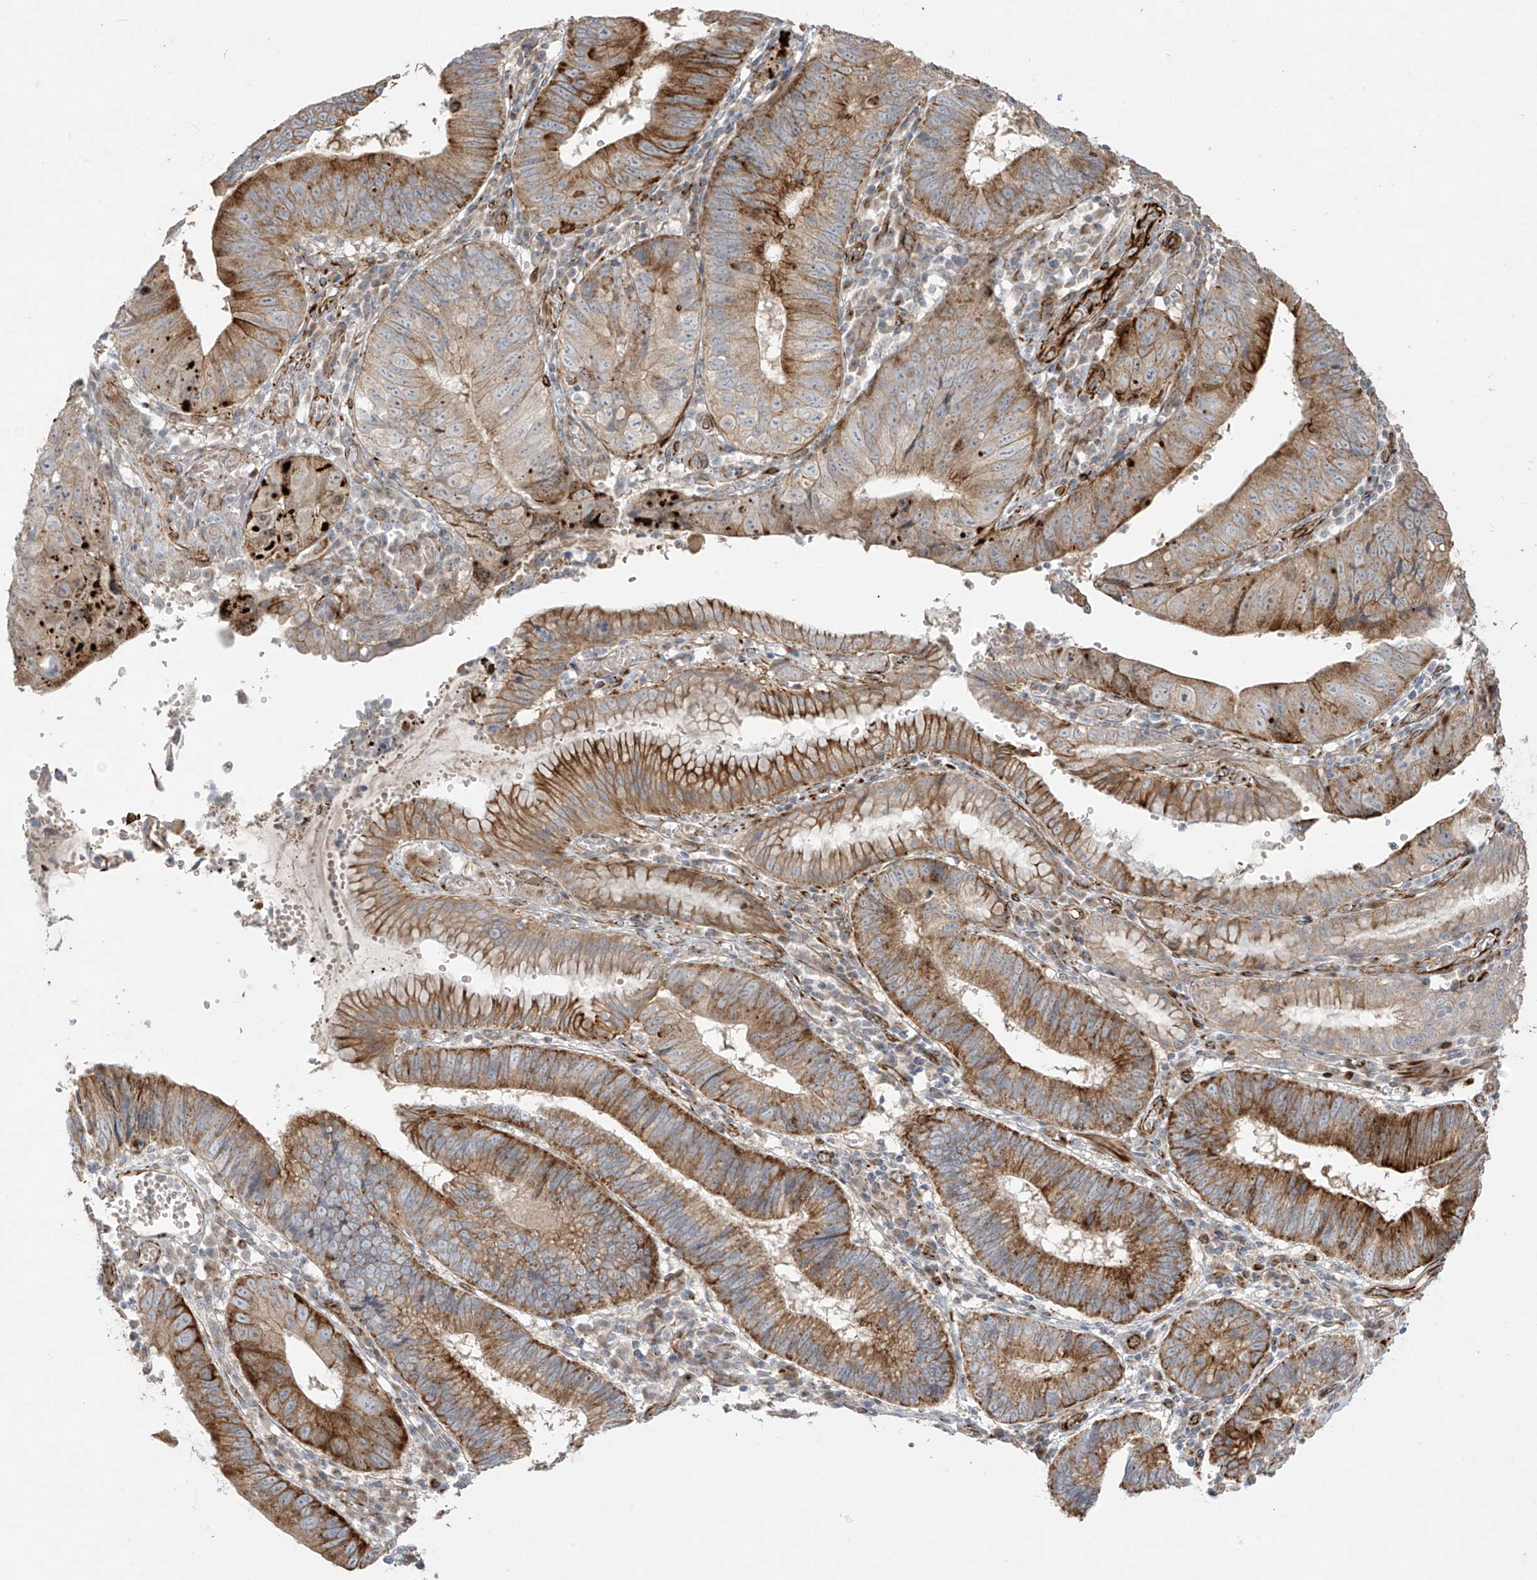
{"staining": {"intensity": "strong", "quantity": ">75%", "location": "cytoplasmic/membranous"}, "tissue": "stomach cancer", "cell_type": "Tumor cells", "image_type": "cancer", "snomed": [{"axis": "morphology", "description": "Adenocarcinoma, NOS"}, {"axis": "topography", "description": "Stomach"}], "caption": "Protein staining of adenocarcinoma (stomach) tissue shows strong cytoplasmic/membranous positivity in about >75% of tumor cells.", "gene": "DCDC2", "patient": {"sex": "male", "age": 59}}